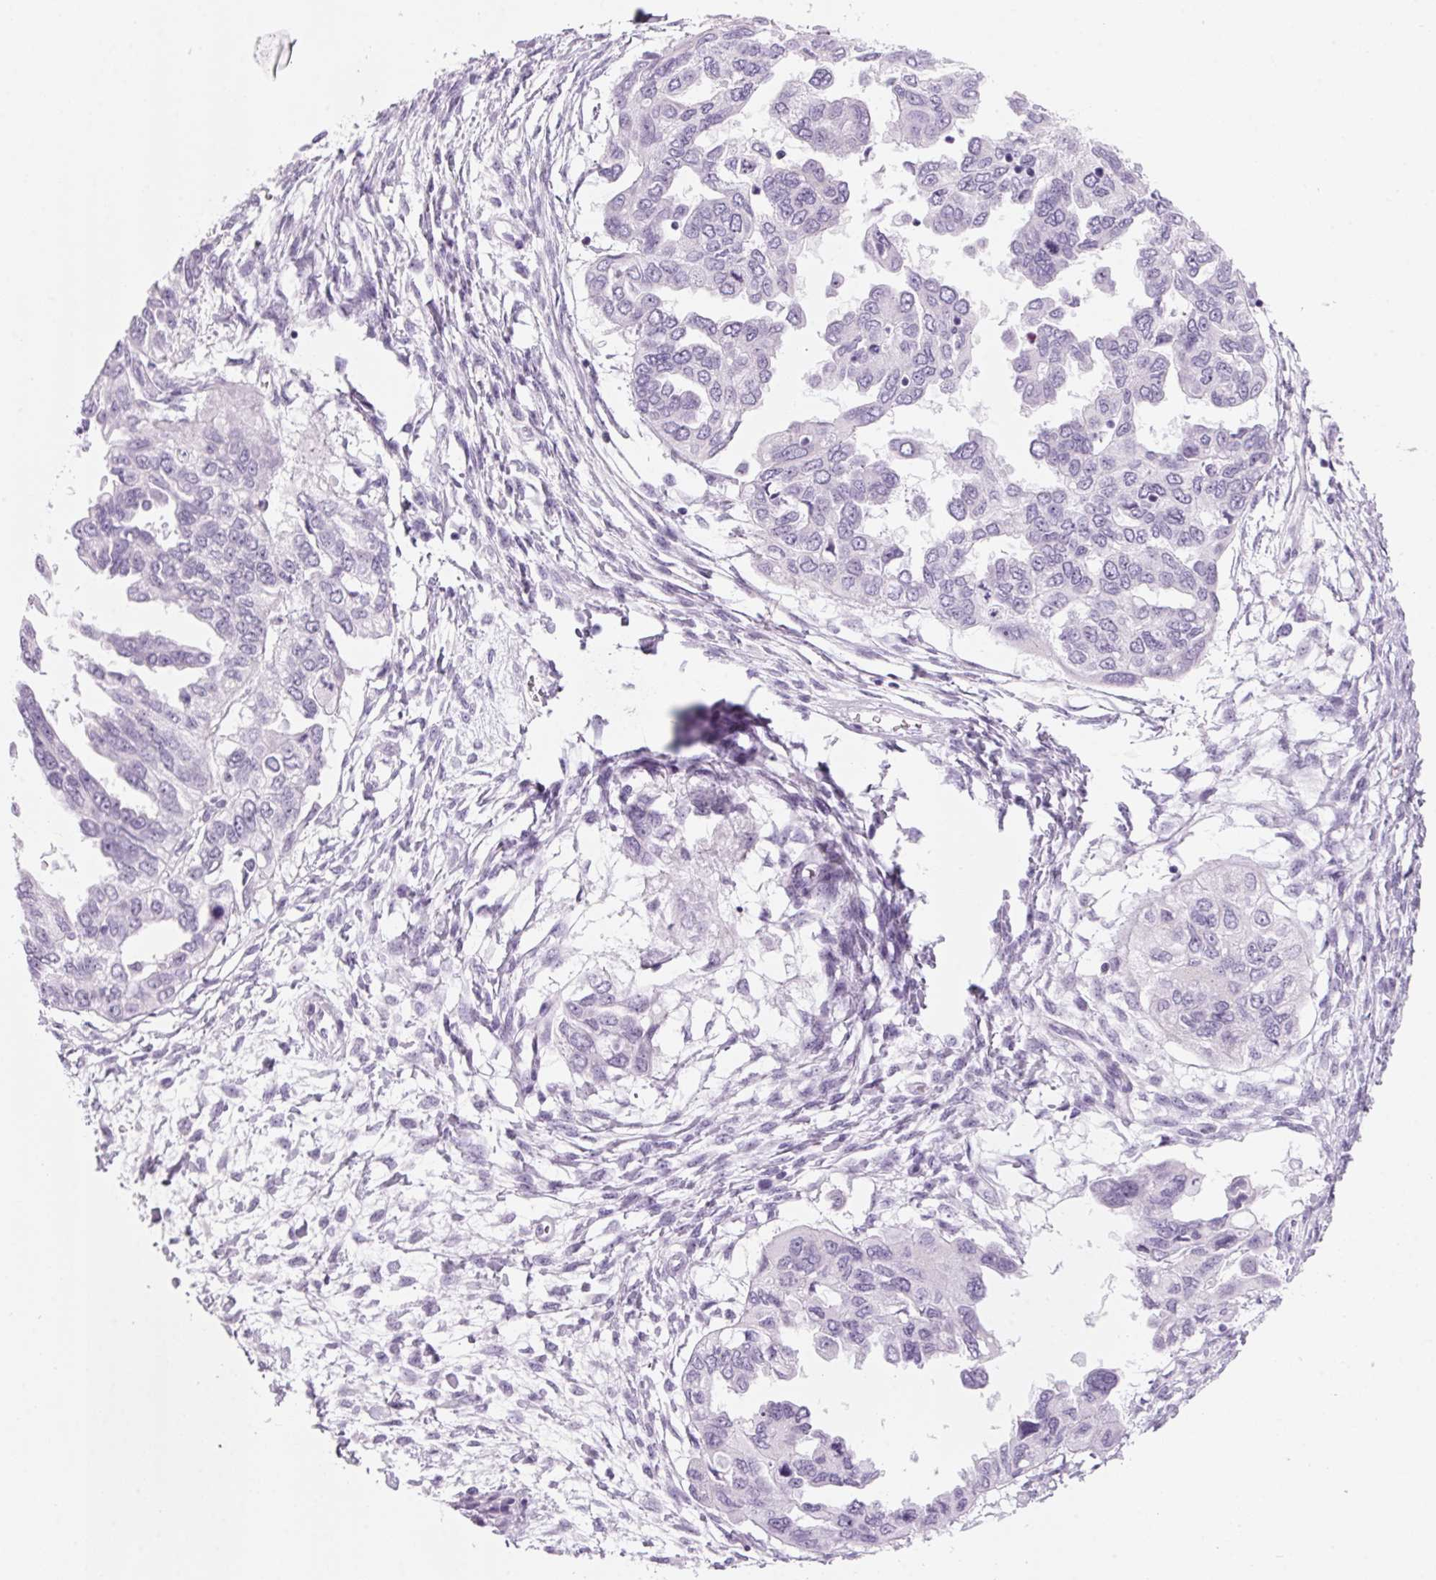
{"staining": {"intensity": "negative", "quantity": "none", "location": "none"}, "tissue": "ovarian cancer", "cell_type": "Tumor cells", "image_type": "cancer", "snomed": [{"axis": "morphology", "description": "Cystadenocarcinoma, serous, NOS"}, {"axis": "topography", "description": "Ovary"}], "caption": "Immunohistochemistry (IHC) photomicrograph of neoplastic tissue: serous cystadenocarcinoma (ovarian) stained with DAB exhibits no significant protein positivity in tumor cells.", "gene": "DNTTIP2", "patient": {"sex": "female", "age": 53}}